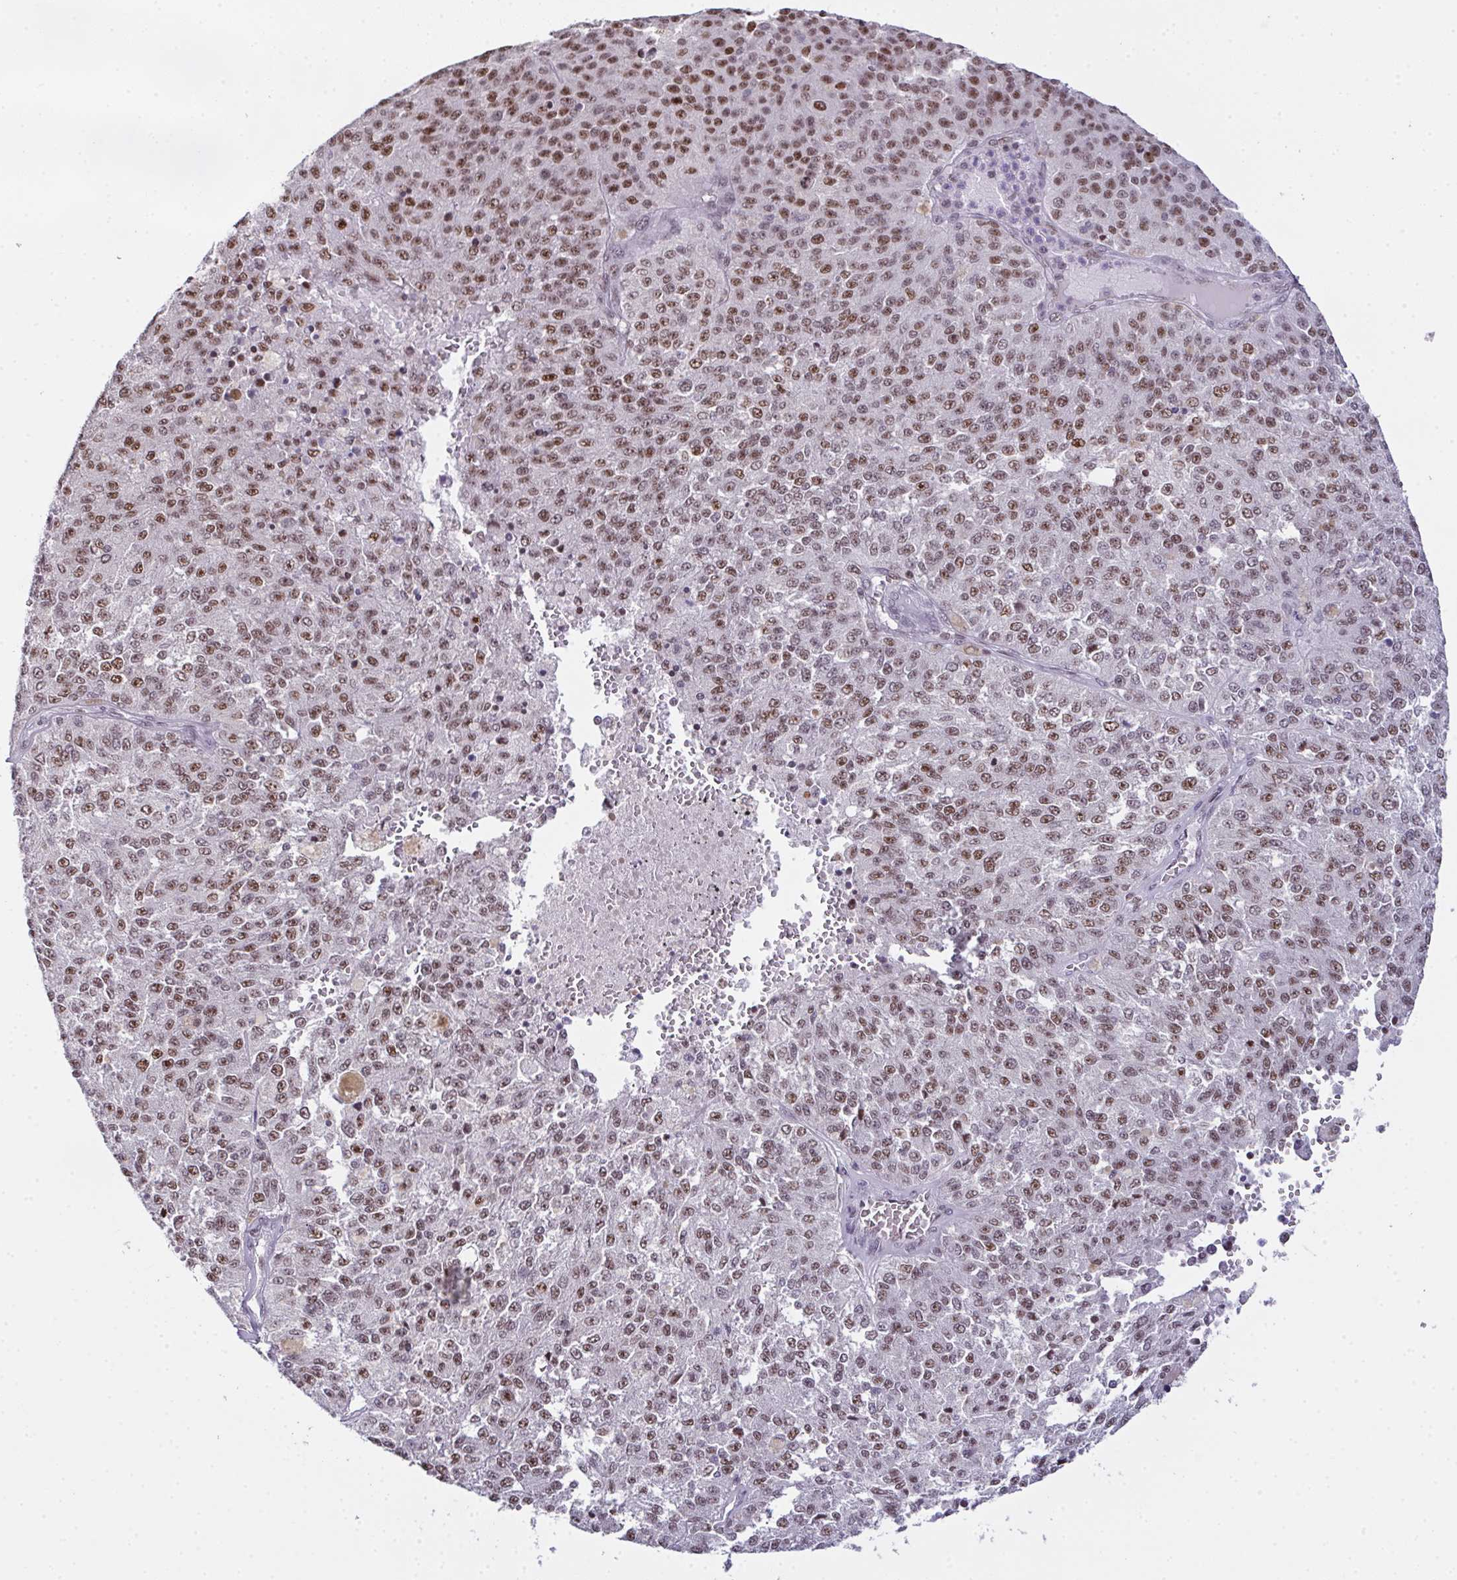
{"staining": {"intensity": "moderate", "quantity": ">75%", "location": "nuclear"}, "tissue": "melanoma", "cell_type": "Tumor cells", "image_type": "cancer", "snomed": [{"axis": "morphology", "description": "Malignant melanoma, Metastatic site"}, {"axis": "topography", "description": "Lymph node"}], "caption": "Malignant melanoma (metastatic site) stained with a brown dye reveals moderate nuclear positive staining in approximately >75% of tumor cells.", "gene": "ZNF800", "patient": {"sex": "female", "age": 64}}